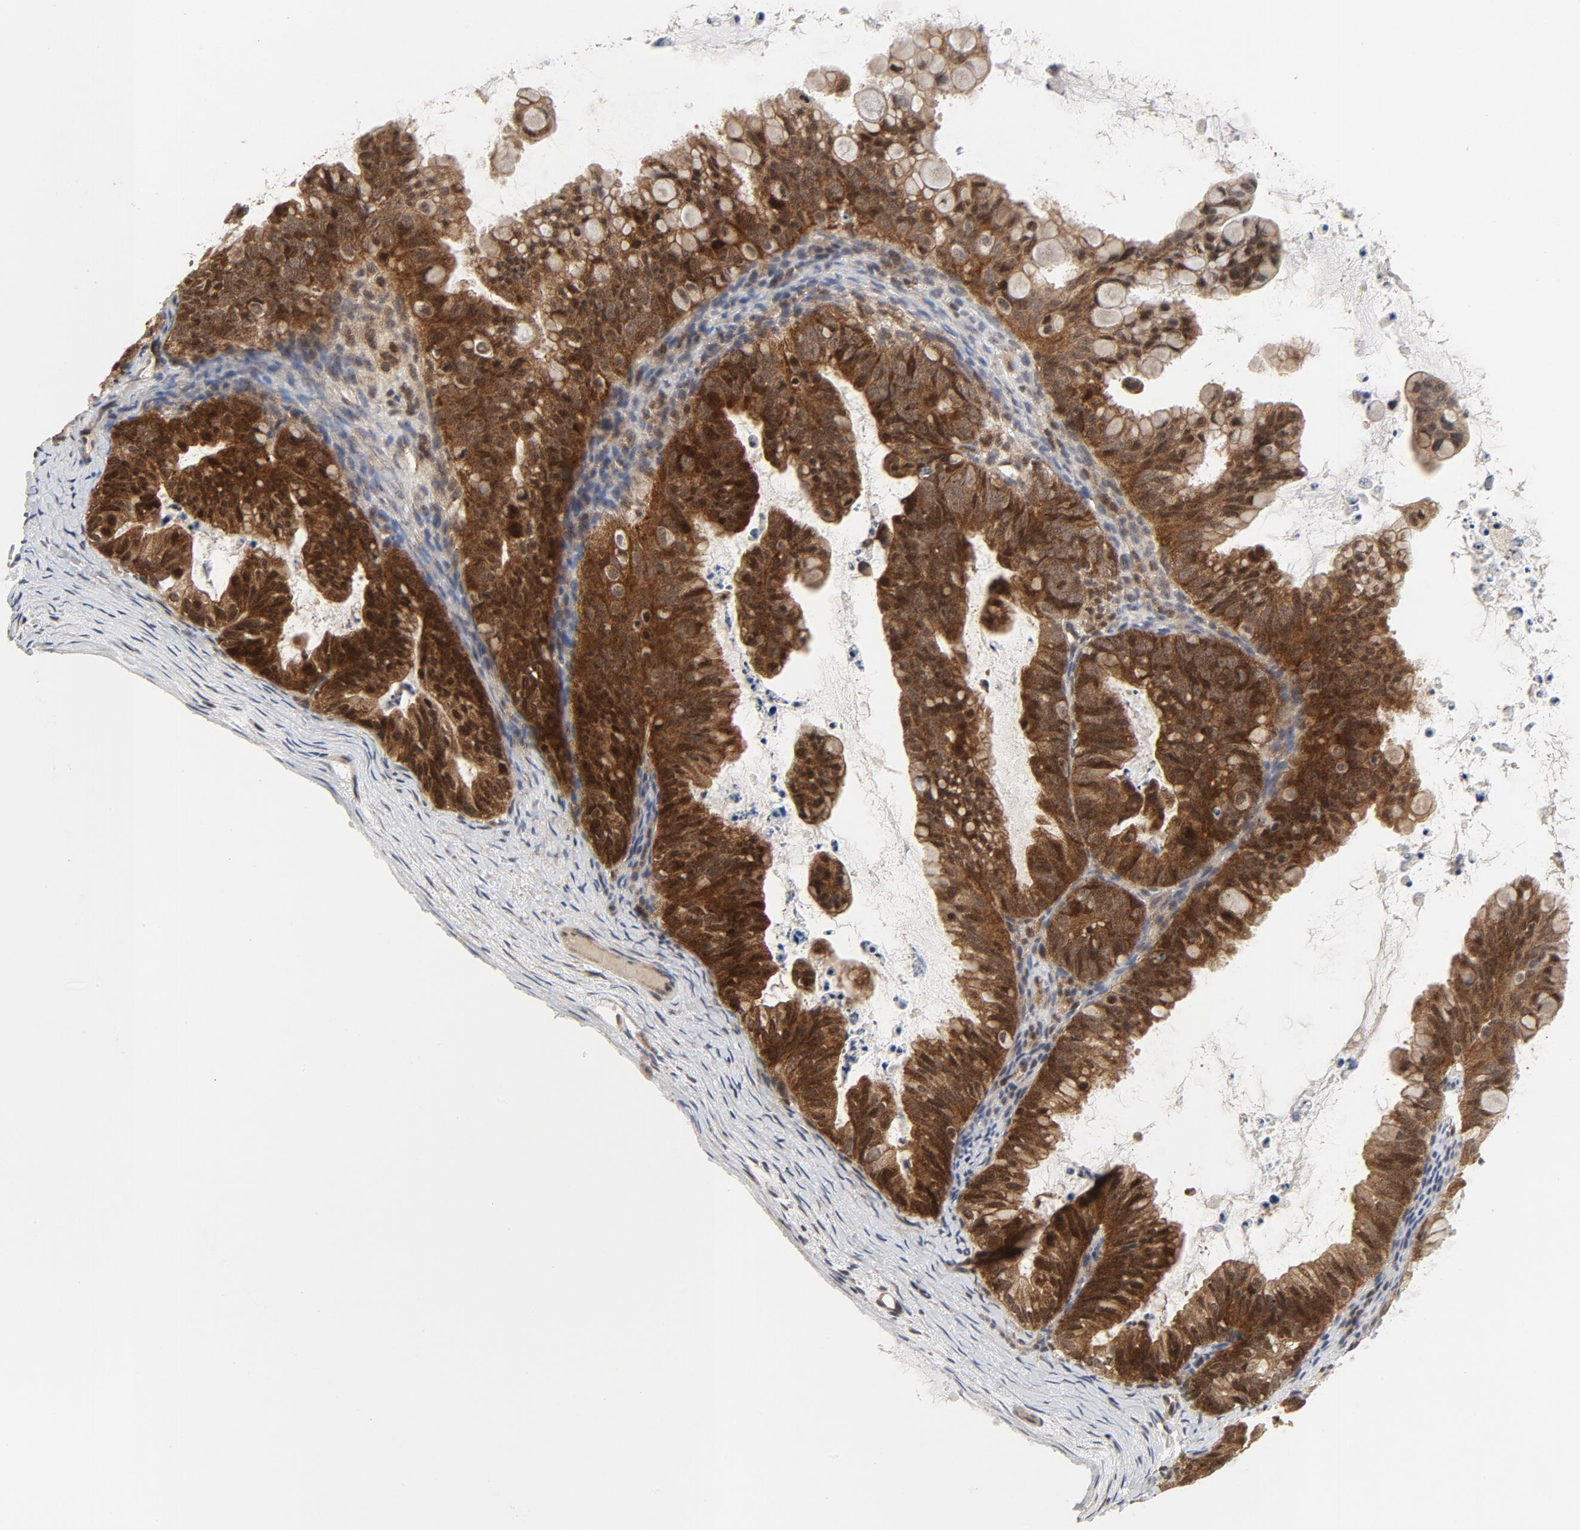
{"staining": {"intensity": "strong", "quantity": ">75%", "location": "cytoplasmic/membranous,nuclear"}, "tissue": "ovarian cancer", "cell_type": "Tumor cells", "image_type": "cancer", "snomed": [{"axis": "morphology", "description": "Cystadenocarcinoma, mucinous, NOS"}, {"axis": "topography", "description": "Ovary"}], "caption": "DAB (3,3'-diaminobenzidine) immunohistochemical staining of human ovarian cancer exhibits strong cytoplasmic/membranous and nuclear protein expression in about >75% of tumor cells.", "gene": "MAP2K7", "patient": {"sex": "female", "age": 36}}